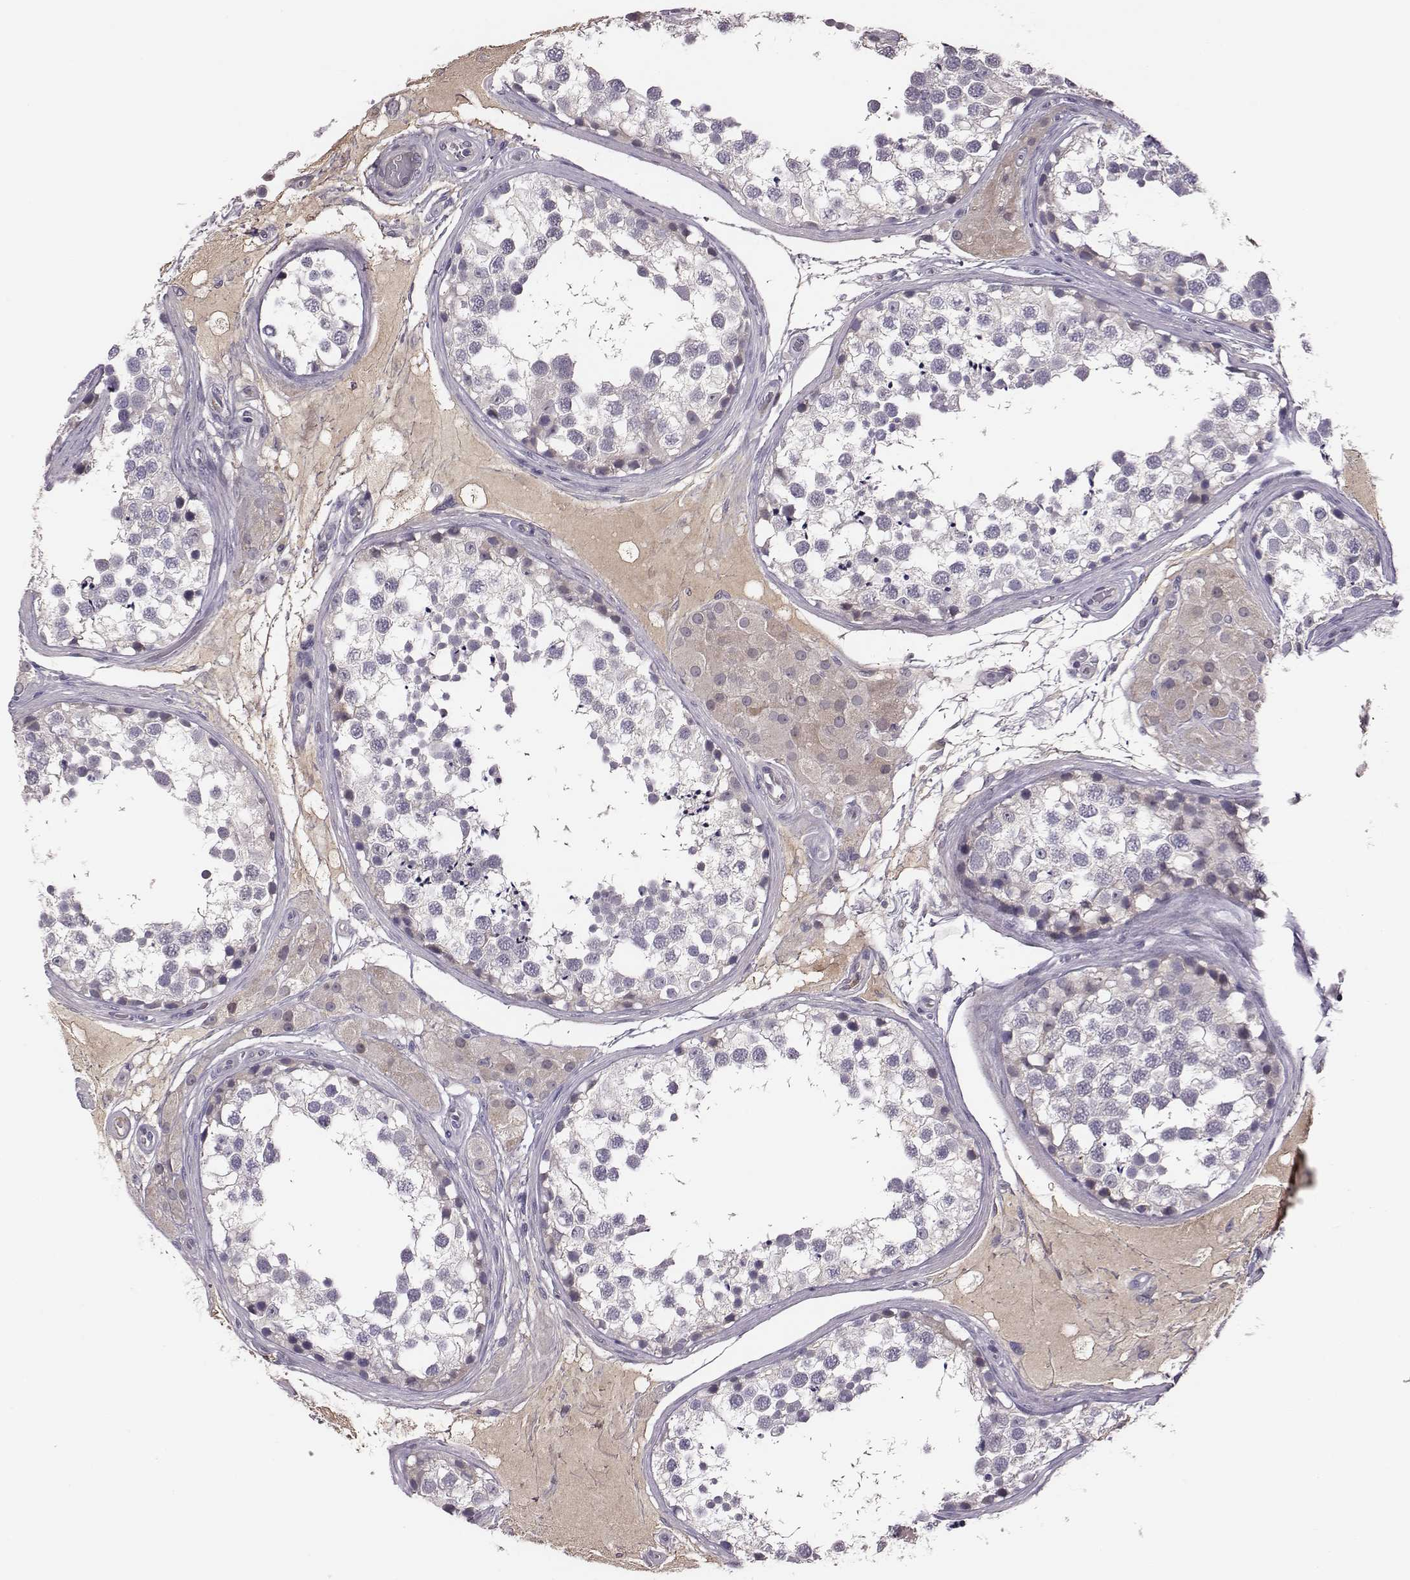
{"staining": {"intensity": "negative", "quantity": "none", "location": "none"}, "tissue": "testis", "cell_type": "Cells in seminiferous ducts", "image_type": "normal", "snomed": [{"axis": "morphology", "description": "Normal tissue, NOS"}, {"axis": "morphology", "description": "Seminoma, NOS"}, {"axis": "topography", "description": "Testis"}], "caption": "Immunohistochemistry photomicrograph of benign human testis stained for a protein (brown), which demonstrates no expression in cells in seminiferous ducts.", "gene": "KMO", "patient": {"sex": "male", "age": 65}}